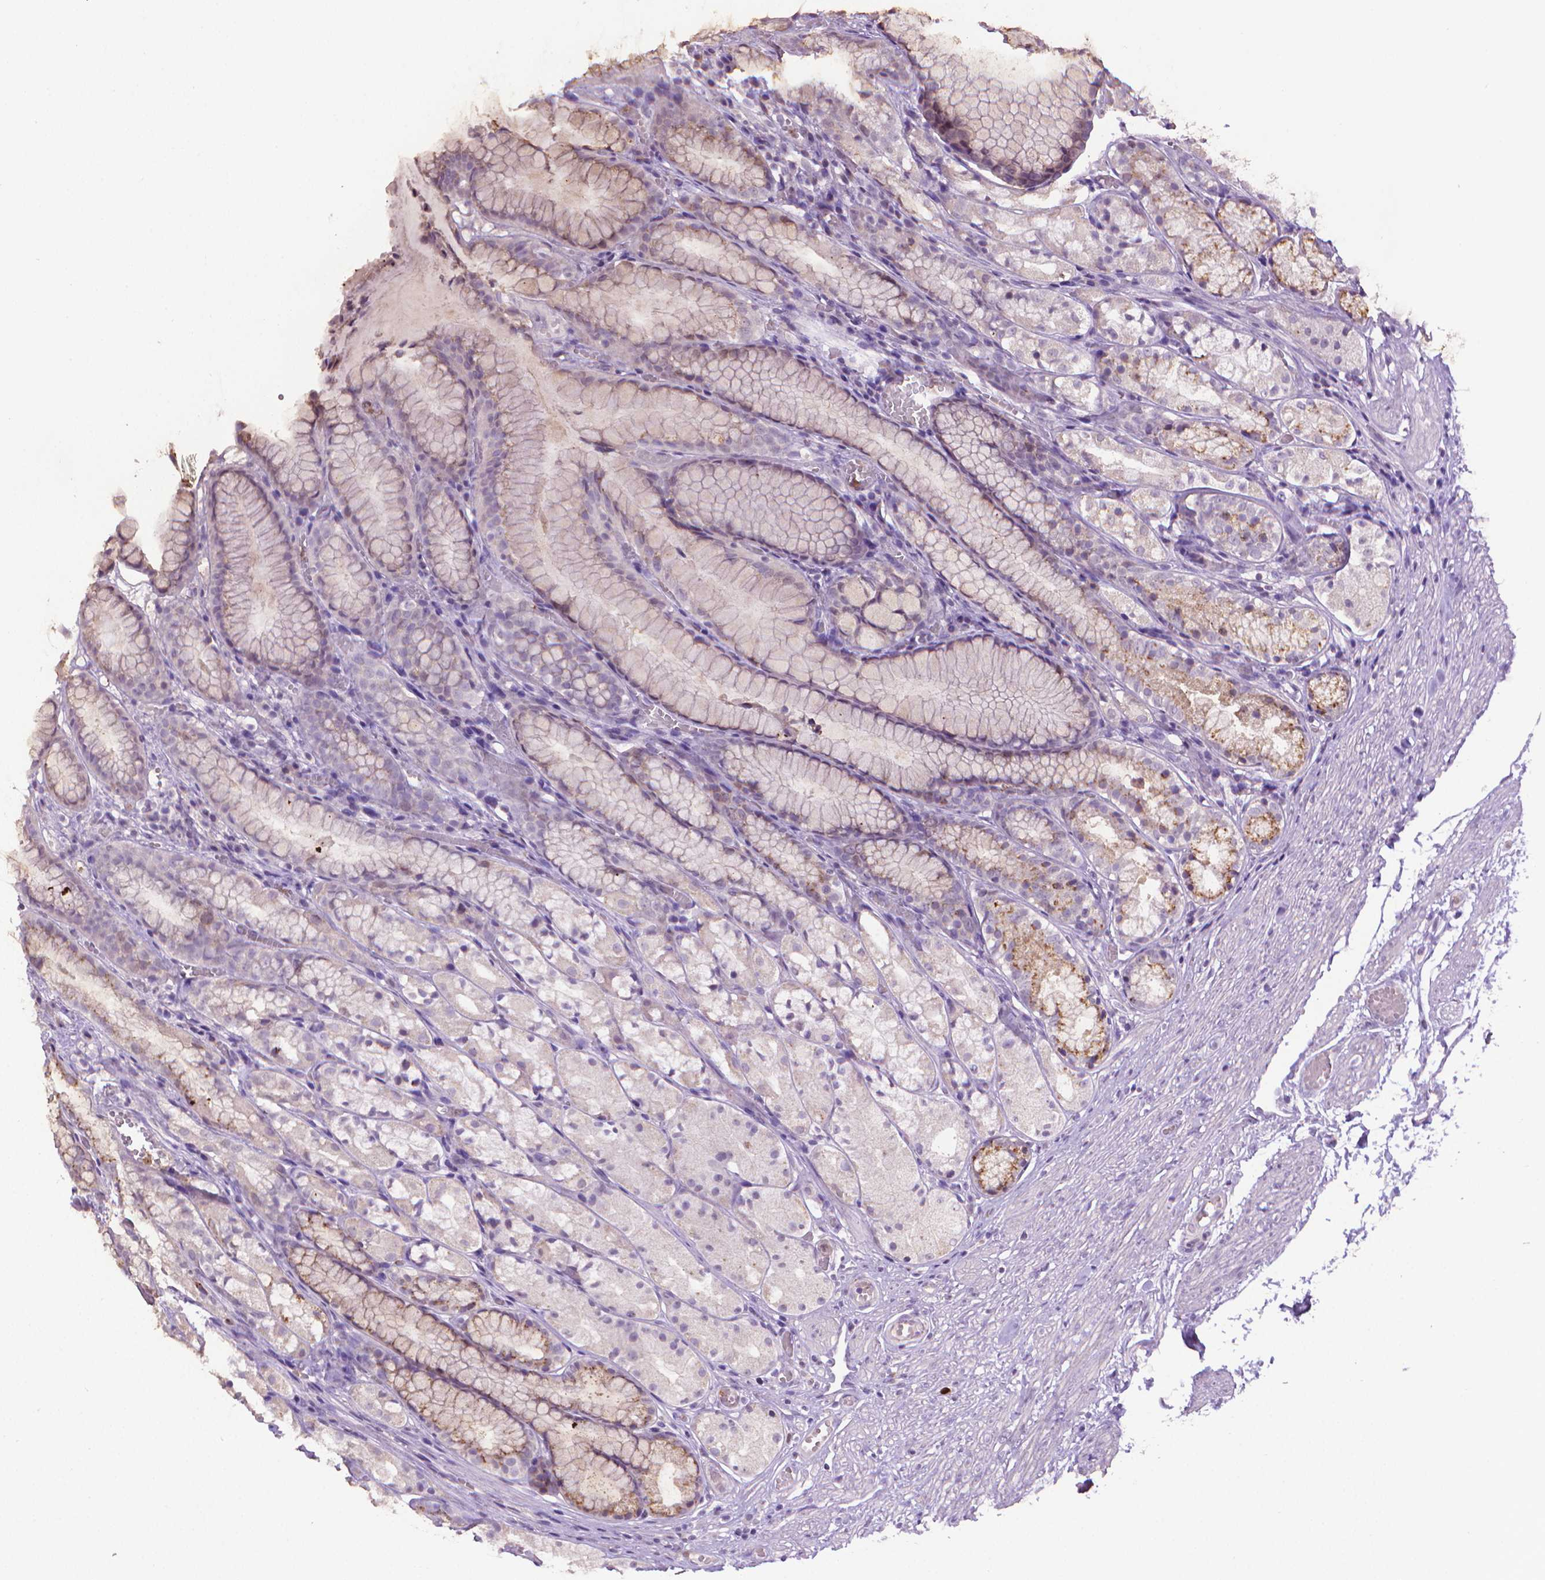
{"staining": {"intensity": "moderate", "quantity": "<25%", "location": "cytoplasmic/membranous"}, "tissue": "stomach", "cell_type": "Glandular cells", "image_type": "normal", "snomed": [{"axis": "morphology", "description": "Normal tissue, NOS"}, {"axis": "topography", "description": "Stomach"}], "caption": "This image exhibits unremarkable stomach stained with immunohistochemistry to label a protein in brown. The cytoplasmic/membranous of glandular cells show moderate positivity for the protein. Nuclei are counter-stained blue.", "gene": "CDKN2D", "patient": {"sex": "male", "age": 70}}